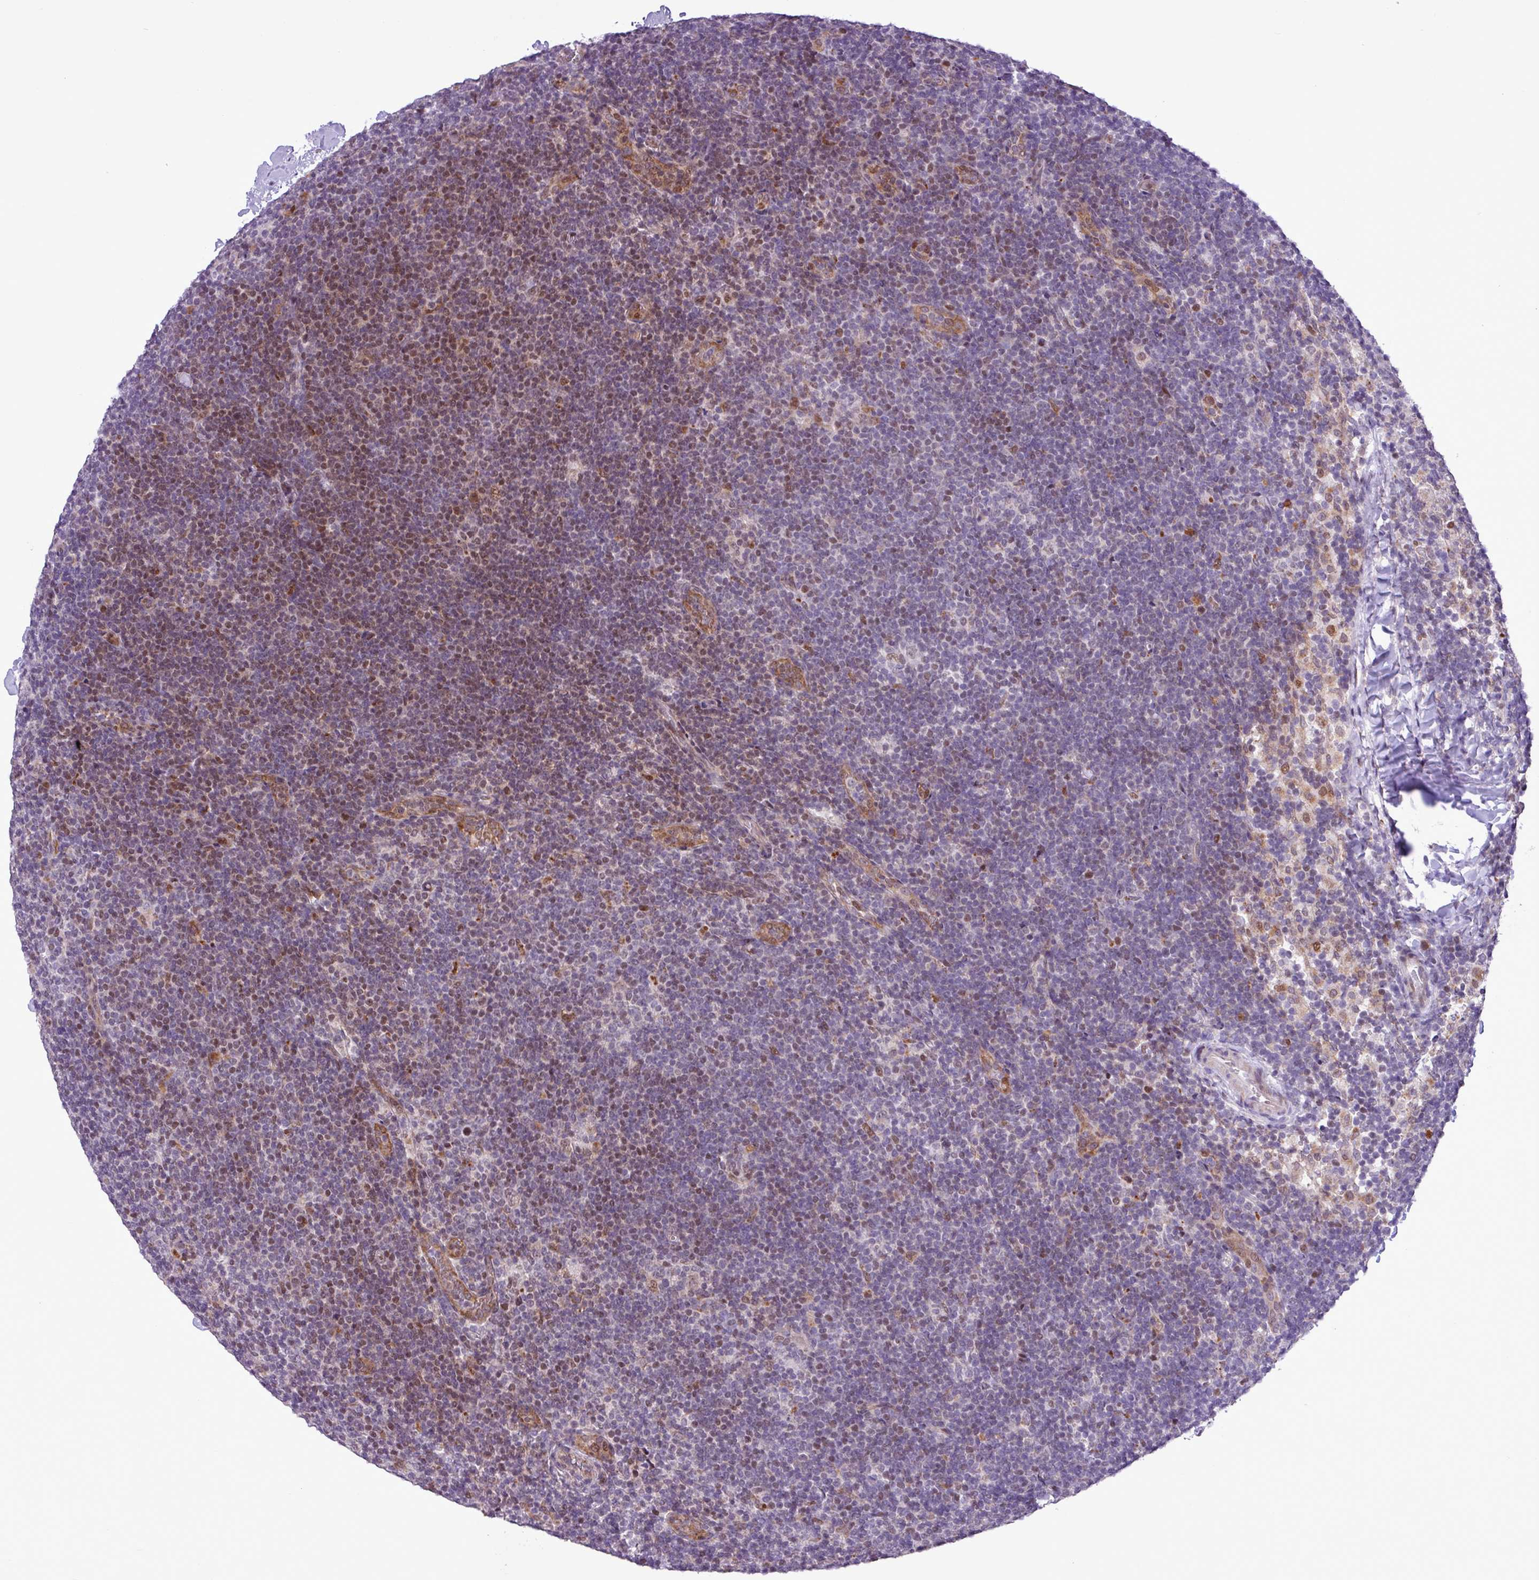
{"staining": {"intensity": "weak", "quantity": "25%-75%", "location": "nuclear"}, "tissue": "lymphoma", "cell_type": "Tumor cells", "image_type": "cancer", "snomed": [{"axis": "morphology", "description": "Hodgkin's disease, NOS"}, {"axis": "topography", "description": "Lymph node"}], "caption": "This is an image of IHC staining of lymphoma, which shows weak expression in the nuclear of tumor cells.", "gene": "ZNF354A", "patient": {"sex": "female", "age": 57}}